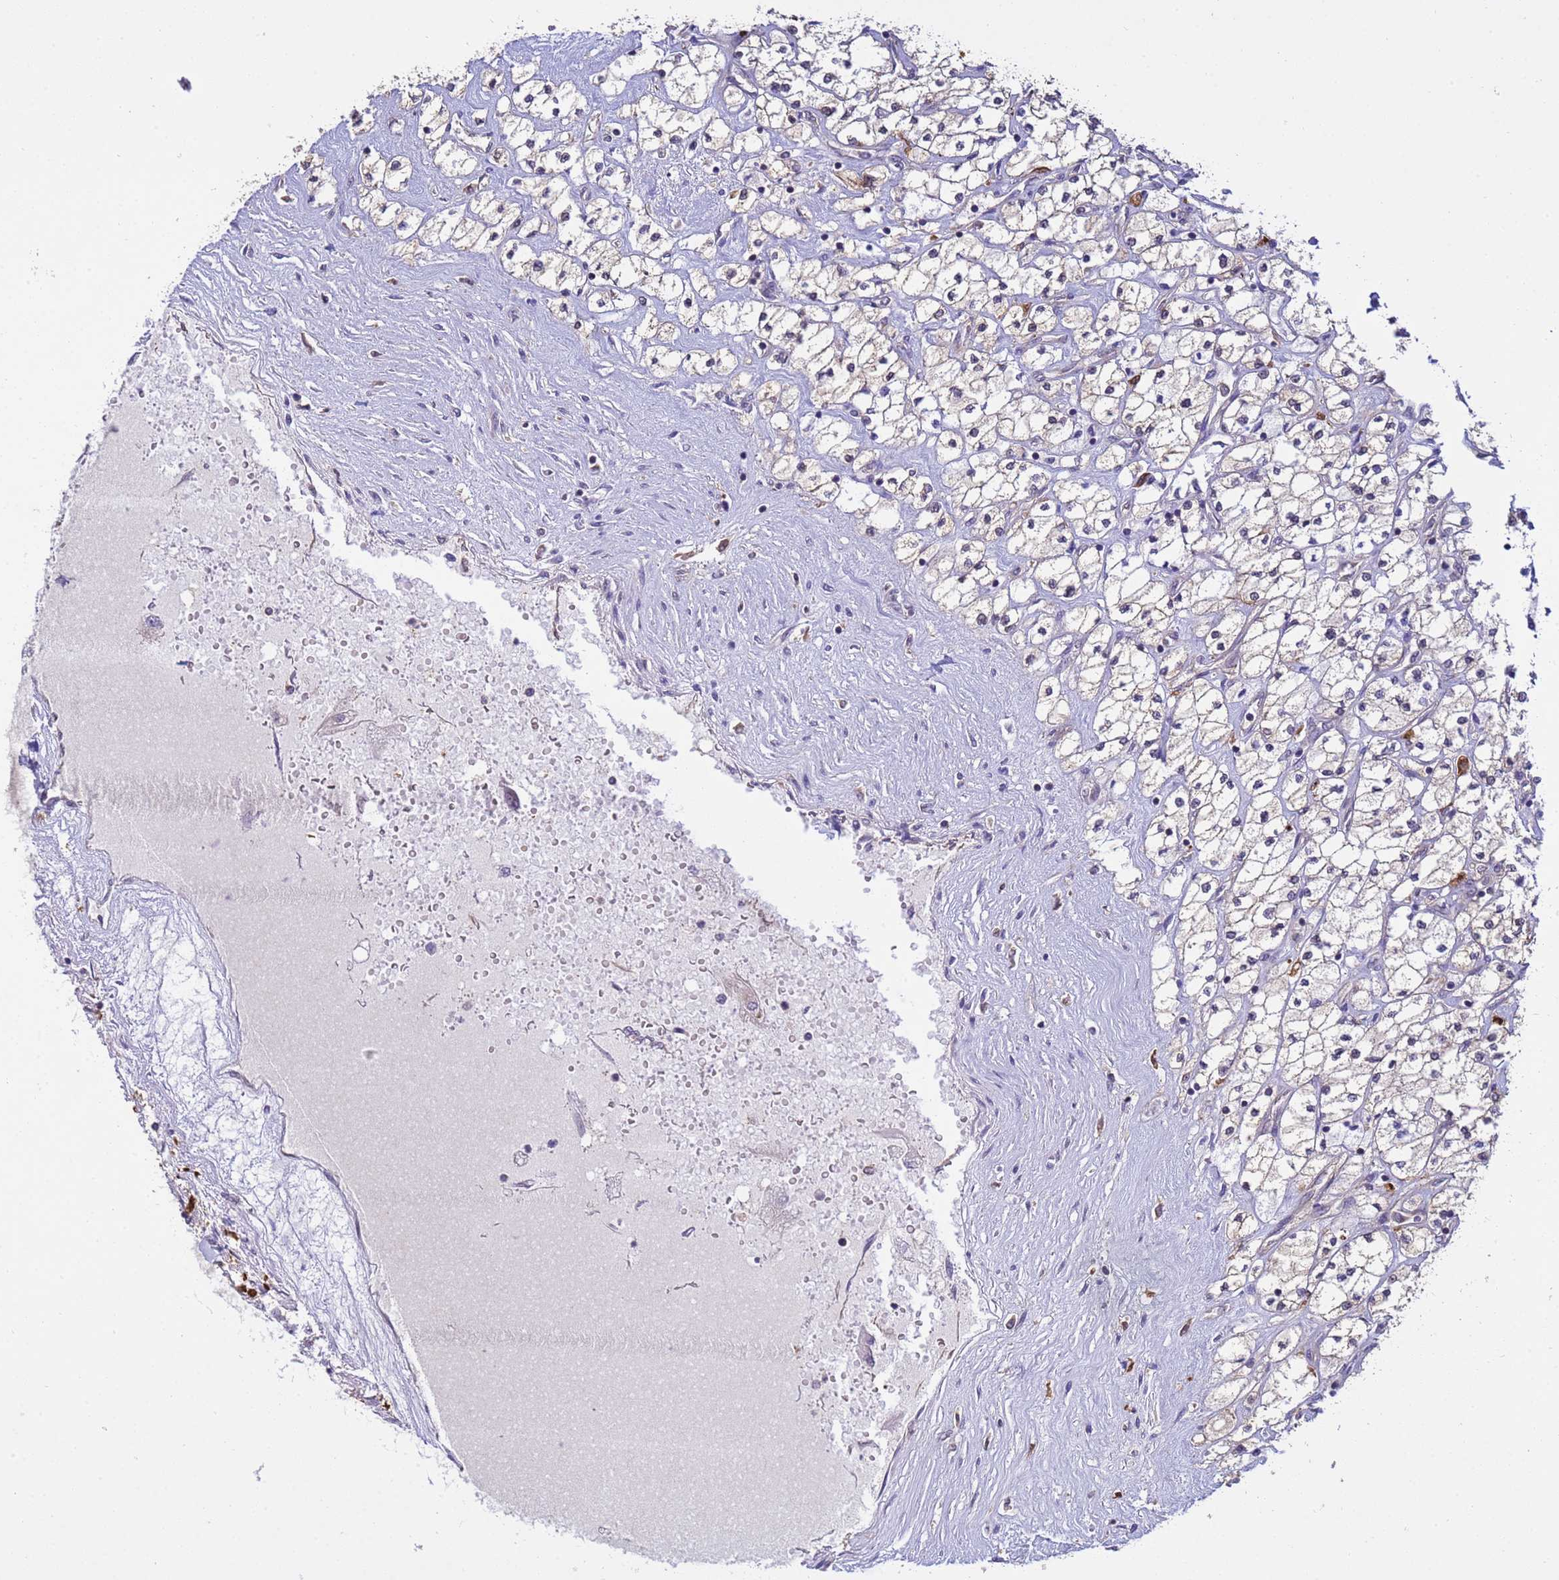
{"staining": {"intensity": "weak", "quantity": "25%-75%", "location": "cytoplasmic/membranous"}, "tissue": "renal cancer", "cell_type": "Tumor cells", "image_type": "cancer", "snomed": [{"axis": "morphology", "description": "Adenocarcinoma, NOS"}, {"axis": "topography", "description": "Kidney"}], "caption": "This is a histology image of immunohistochemistry (IHC) staining of renal cancer, which shows weak expression in the cytoplasmic/membranous of tumor cells.", "gene": "NPEPPS", "patient": {"sex": "male", "age": 80}}